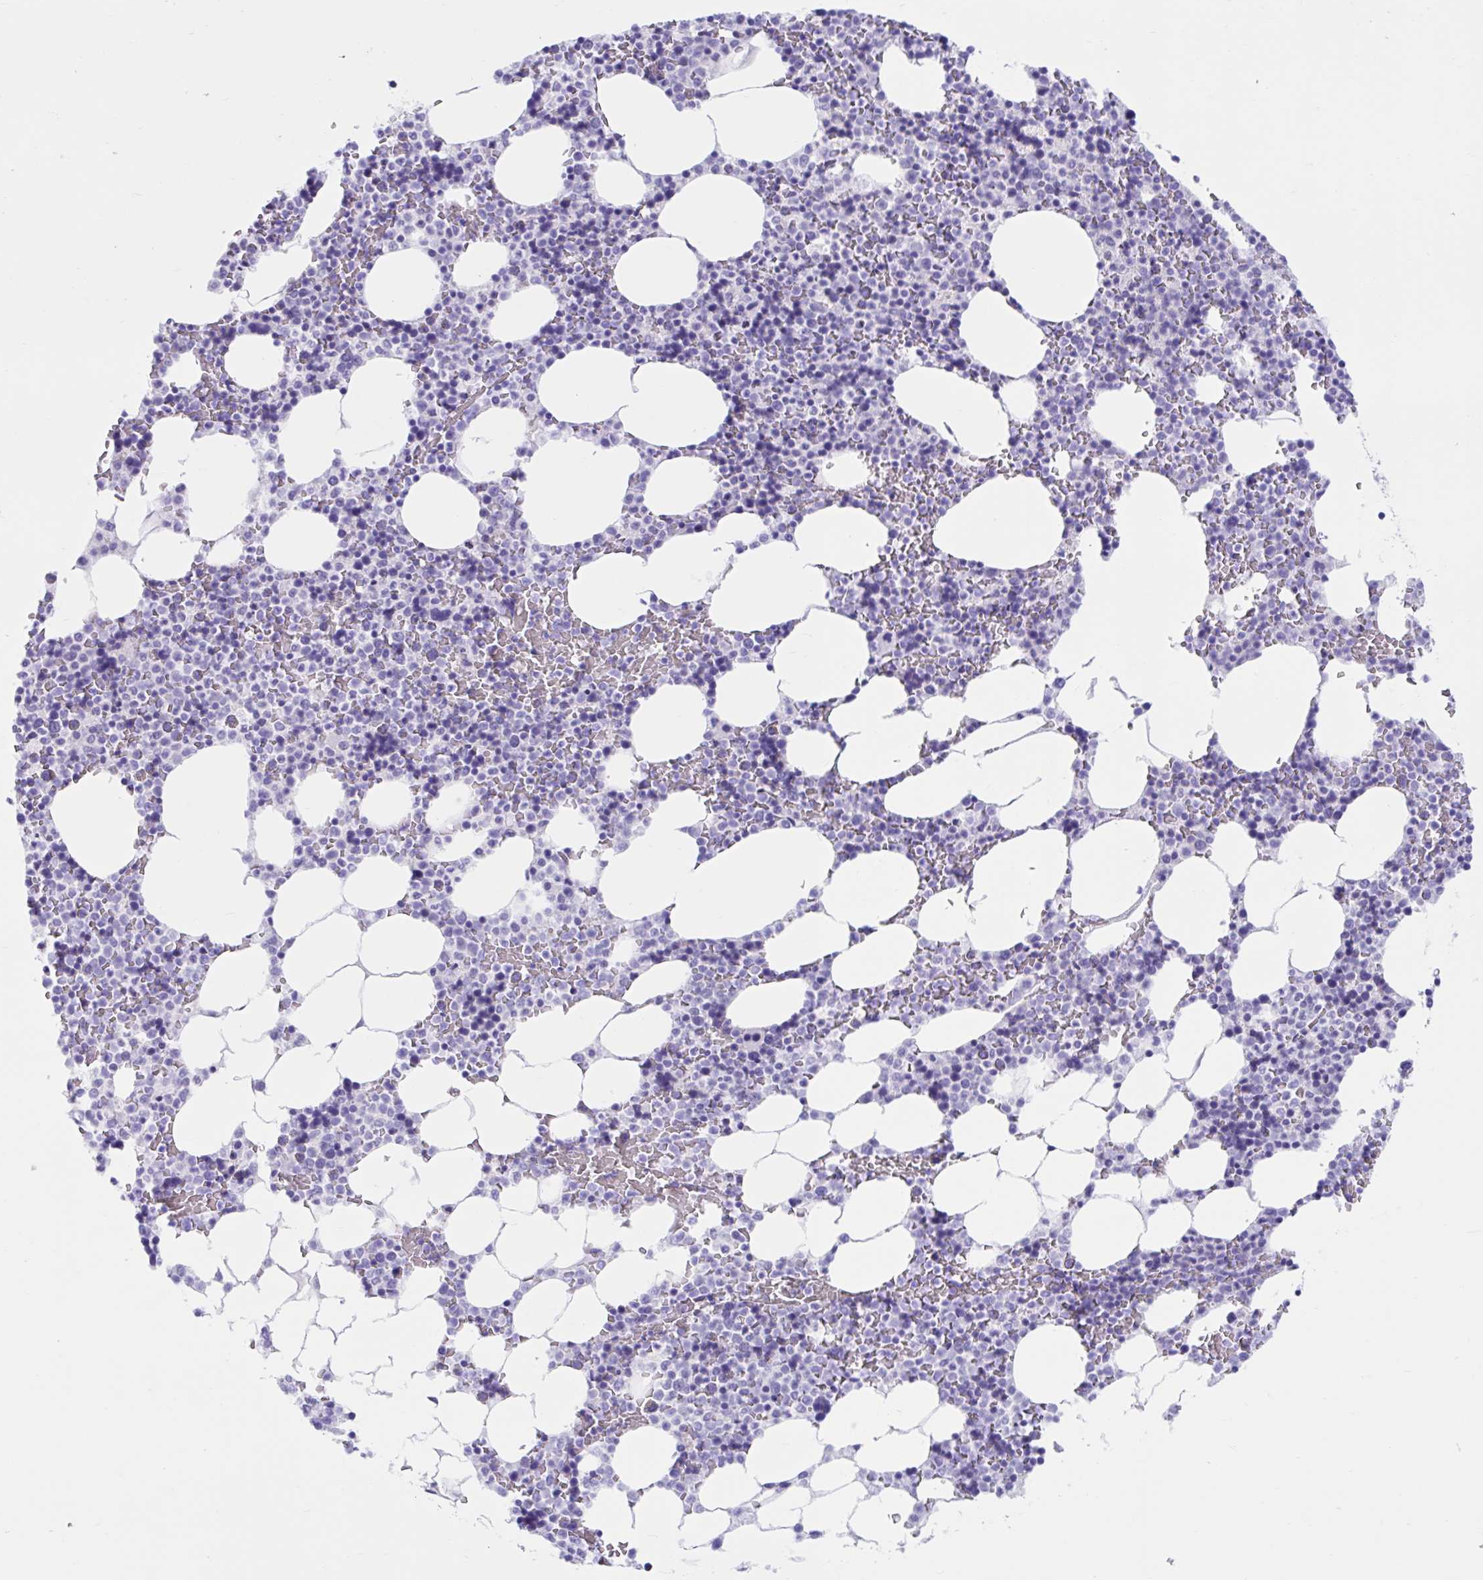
{"staining": {"intensity": "negative", "quantity": "none", "location": "none"}, "tissue": "bone marrow", "cell_type": "Hematopoietic cells", "image_type": "normal", "snomed": [{"axis": "morphology", "description": "Normal tissue, NOS"}, {"axis": "topography", "description": "Bone marrow"}], "caption": "Immunohistochemistry (IHC) of normal human bone marrow displays no staining in hematopoietic cells.", "gene": "TMEM35A", "patient": {"sex": "female", "age": 42}}